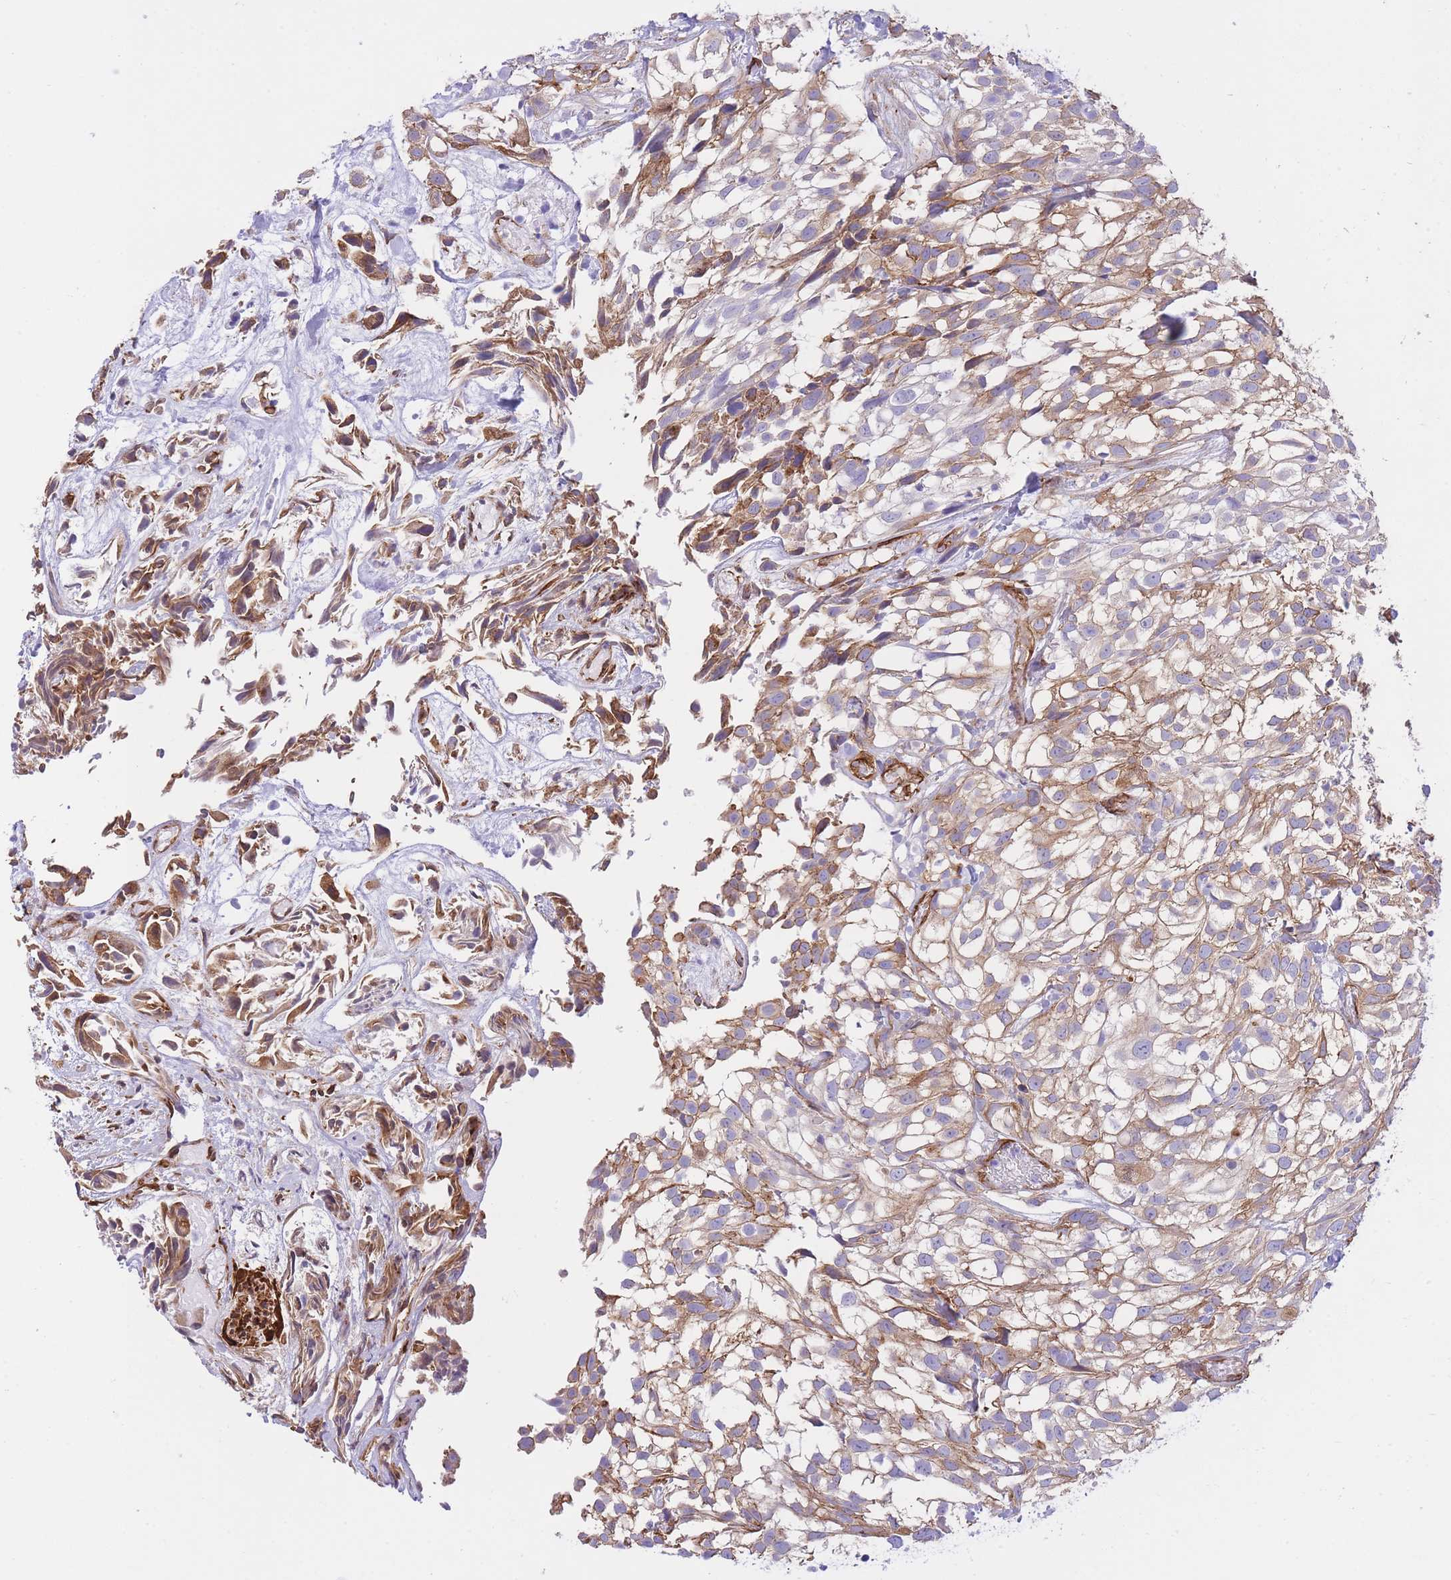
{"staining": {"intensity": "moderate", "quantity": "25%-75%", "location": "cytoplasmic/membranous"}, "tissue": "urothelial cancer", "cell_type": "Tumor cells", "image_type": "cancer", "snomed": [{"axis": "morphology", "description": "Urothelial carcinoma, High grade"}, {"axis": "topography", "description": "Urinary bladder"}], "caption": "IHC image of urothelial cancer stained for a protein (brown), which displays medium levels of moderate cytoplasmic/membranous expression in approximately 25%-75% of tumor cells.", "gene": "CAVIN1", "patient": {"sex": "male", "age": 56}}